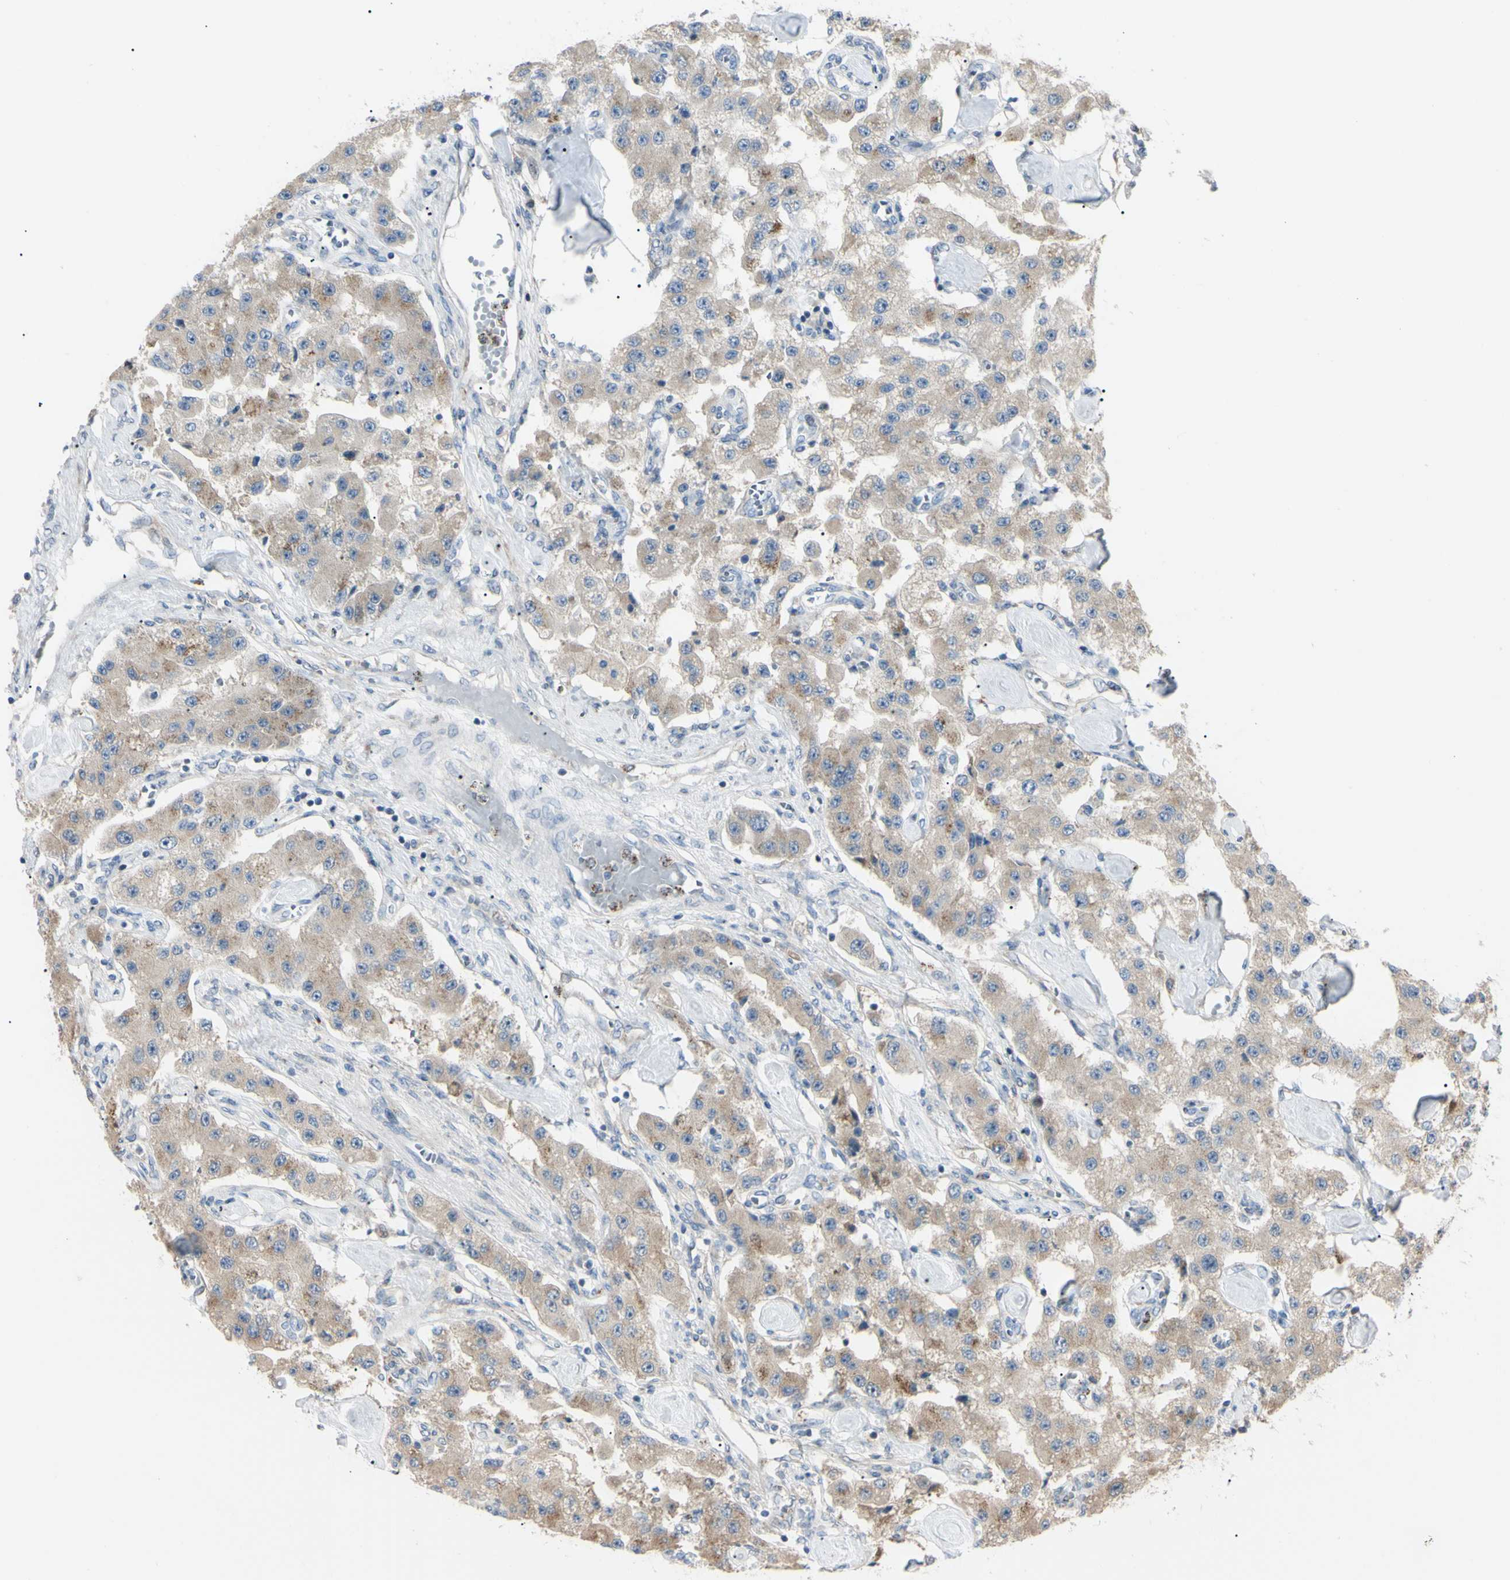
{"staining": {"intensity": "weak", "quantity": ">75%", "location": "cytoplasmic/membranous"}, "tissue": "carcinoid", "cell_type": "Tumor cells", "image_type": "cancer", "snomed": [{"axis": "morphology", "description": "Carcinoid, malignant, NOS"}, {"axis": "topography", "description": "Pancreas"}], "caption": "Carcinoid stained for a protein (brown) demonstrates weak cytoplasmic/membranous positive expression in about >75% of tumor cells.", "gene": "EIF5A", "patient": {"sex": "male", "age": 41}}